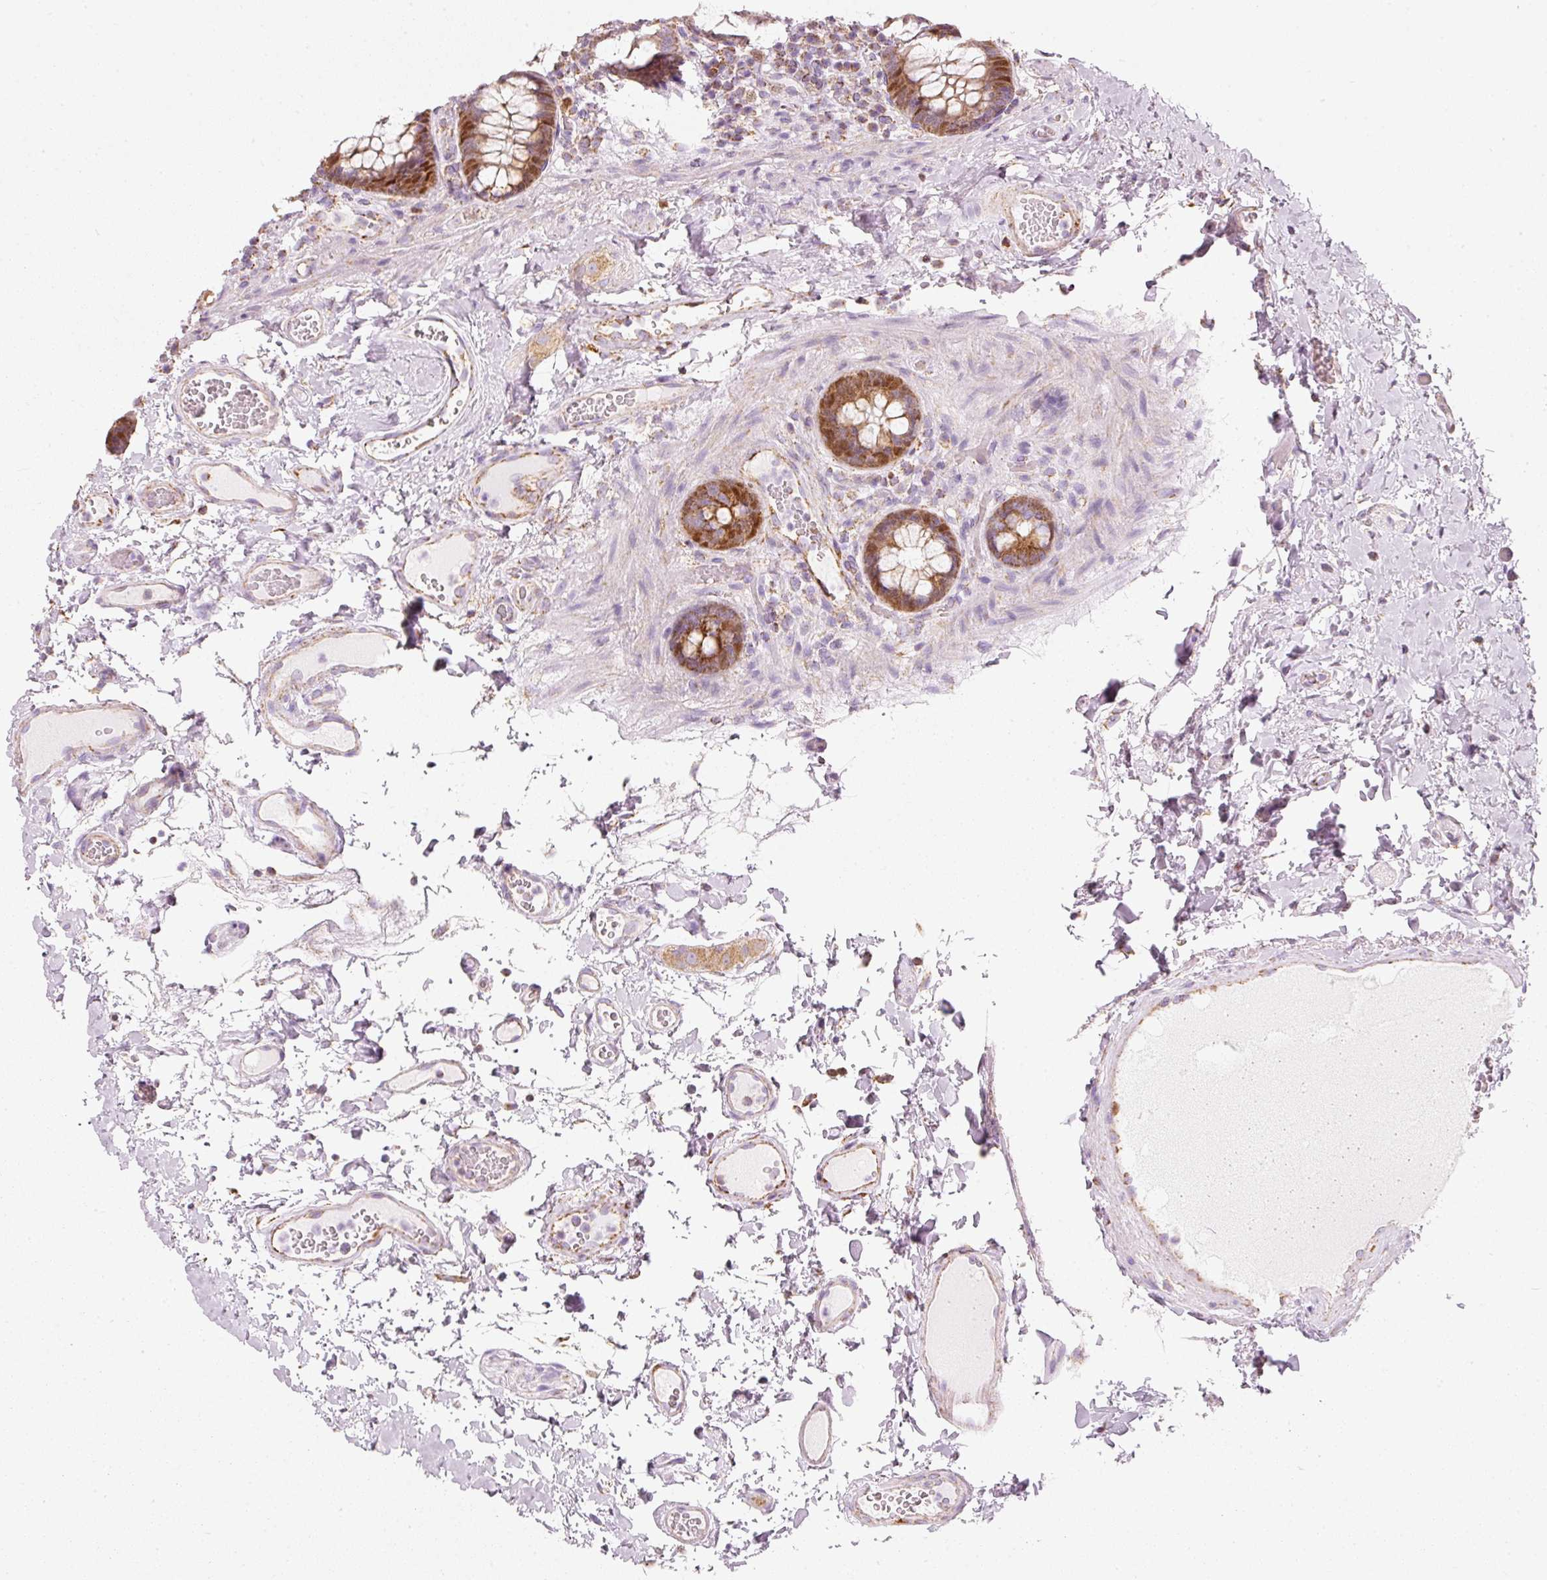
{"staining": {"intensity": "moderate", "quantity": "<25%", "location": "cytoplasmic/membranous"}, "tissue": "colon", "cell_type": "Endothelial cells", "image_type": "normal", "snomed": [{"axis": "morphology", "description": "Normal tissue, NOS"}, {"axis": "topography", "description": "Colon"}], "caption": "Brown immunohistochemical staining in unremarkable human colon displays moderate cytoplasmic/membranous staining in about <25% of endothelial cells.", "gene": "DUT", "patient": {"sex": "male", "age": 84}}